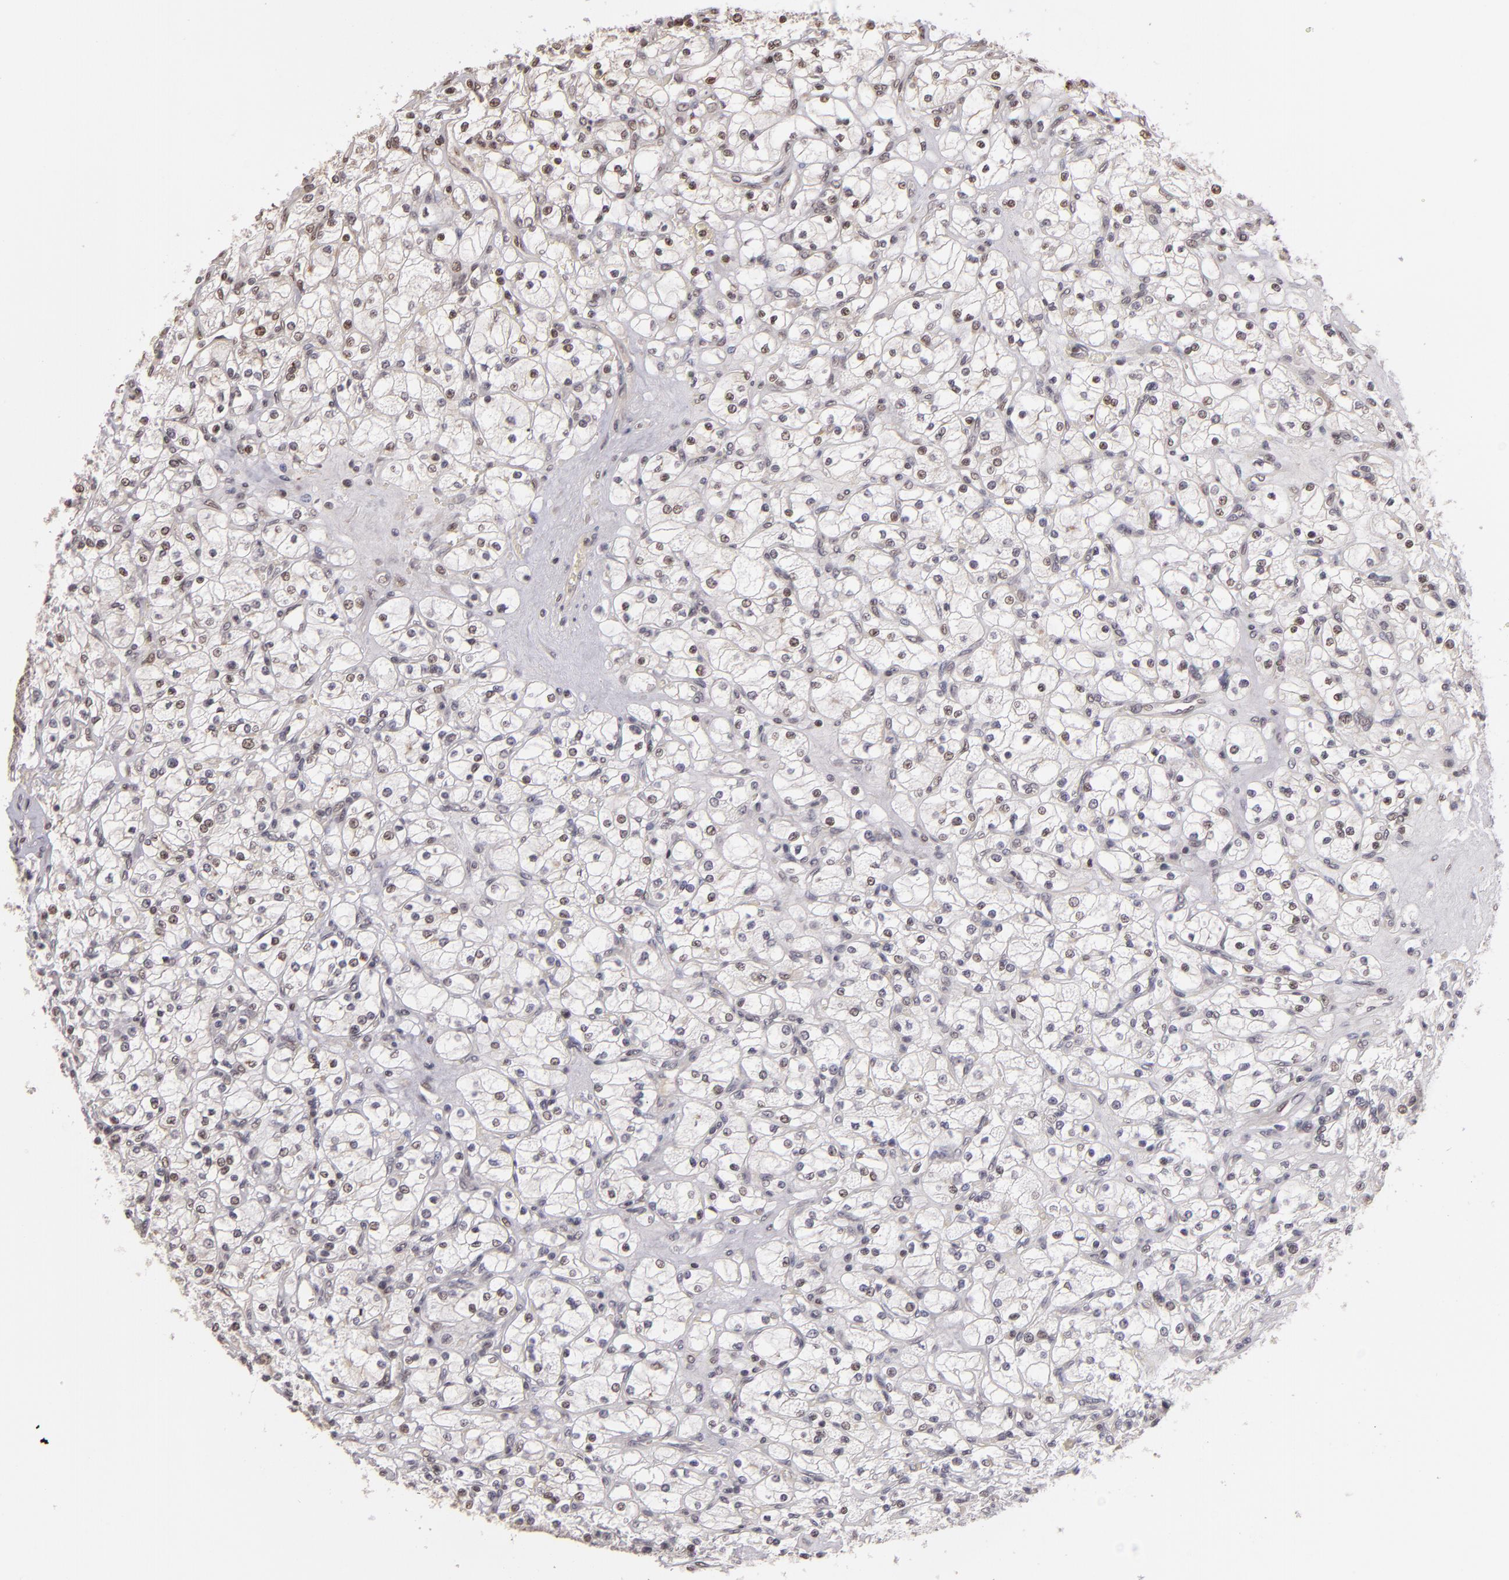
{"staining": {"intensity": "weak", "quantity": "<25%", "location": "nuclear"}, "tissue": "renal cancer", "cell_type": "Tumor cells", "image_type": "cancer", "snomed": [{"axis": "morphology", "description": "Adenocarcinoma, NOS"}, {"axis": "topography", "description": "Kidney"}], "caption": "Tumor cells show no significant protein positivity in renal cancer (adenocarcinoma).", "gene": "RARB", "patient": {"sex": "female", "age": 83}}